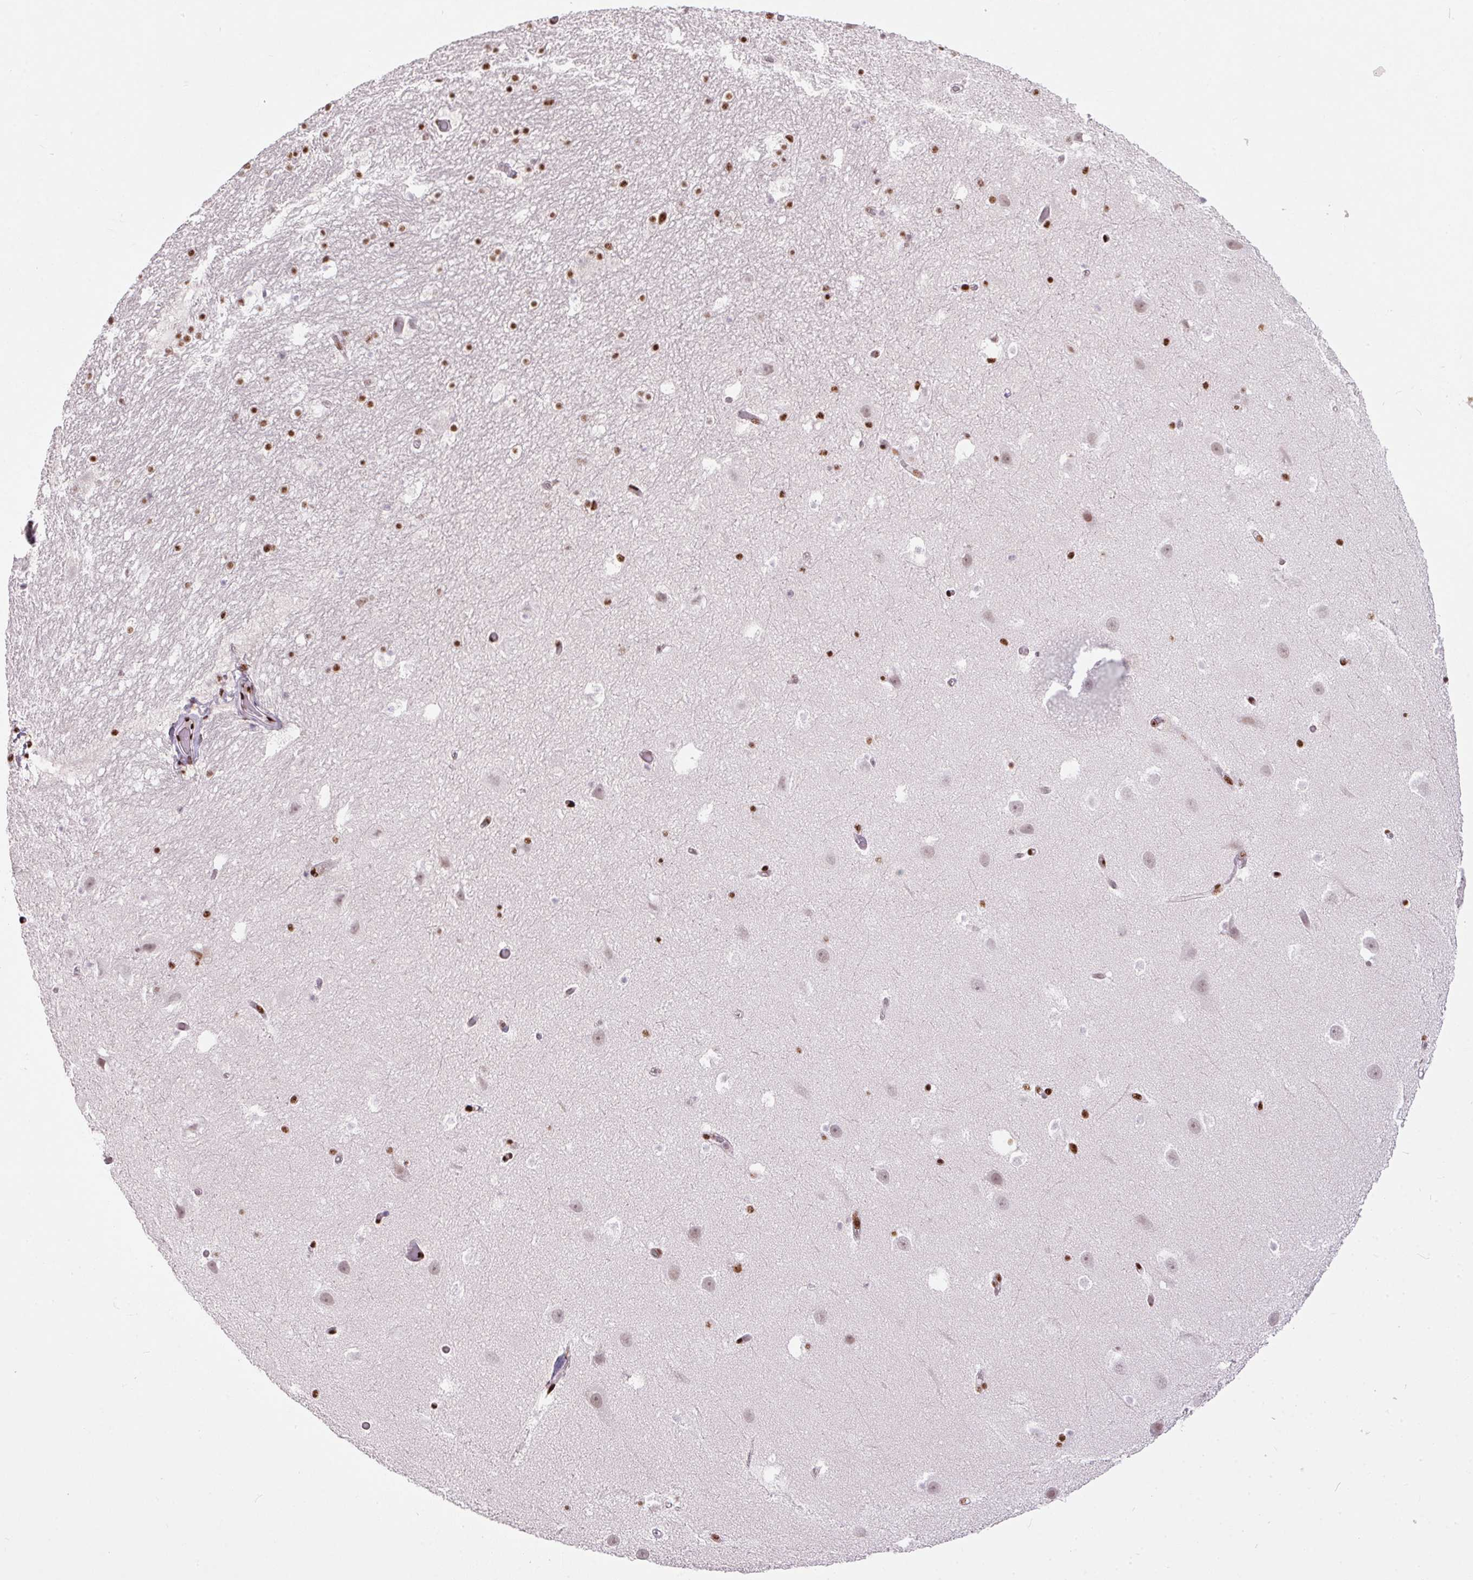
{"staining": {"intensity": "strong", "quantity": ">75%", "location": "nuclear"}, "tissue": "hippocampus", "cell_type": "Glial cells", "image_type": "normal", "snomed": [{"axis": "morphology", "description": "Normal tissue, NOS"}, {"axis": "topography", "description": "Hippocampus"}], "caption": "High-power microscopy captured an IHC histopathology image of normal hippocampus, revealing strong nuclear positivity in about >75% of glial cells. (DAB = brown stain, brightfield microscopy at high magnification).", "gene": "PAGE3", "patient": {"sex": "male", "age": 26}}